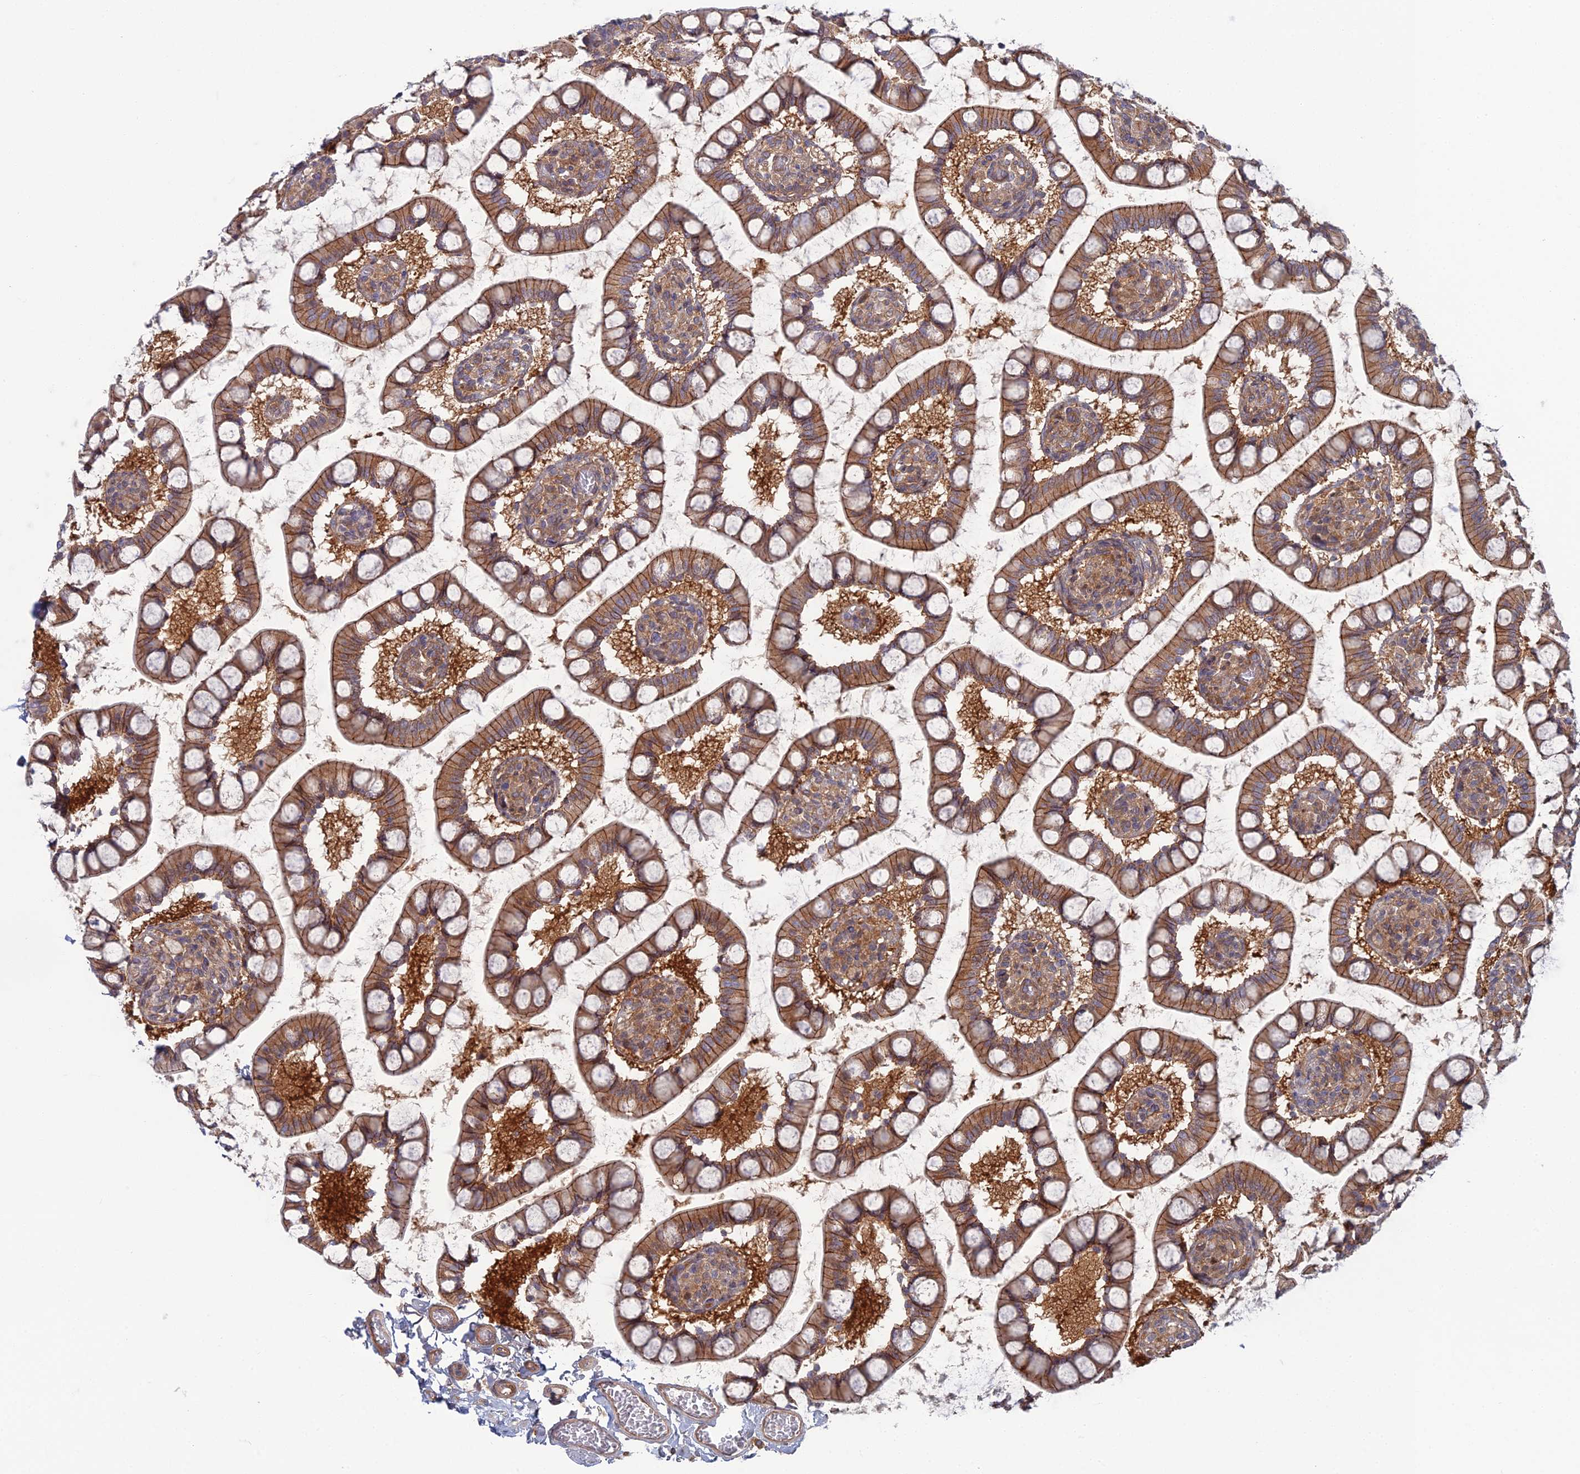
{"staining": {"intensity": "moderate", "quantity": ">75%", "location": "cytoplasmic/membranous"}, "tissue": "small intestine", "cell_type": "Glandular cells", "image_type": "normal", "snomed": [{"axis": "morphology", "description": "Normal tissue, NOS"}, {"axis": "topography", "description": "Small intestine"}], "caption": "Protein expression by immunohistochemistry reveals moderate cytoplasmic/membranous expression in approximately >75% of glandular cells in unremarkable small intestine.", "gene": "ABHD1", "patient": {"sex": "male", "age": 52}}